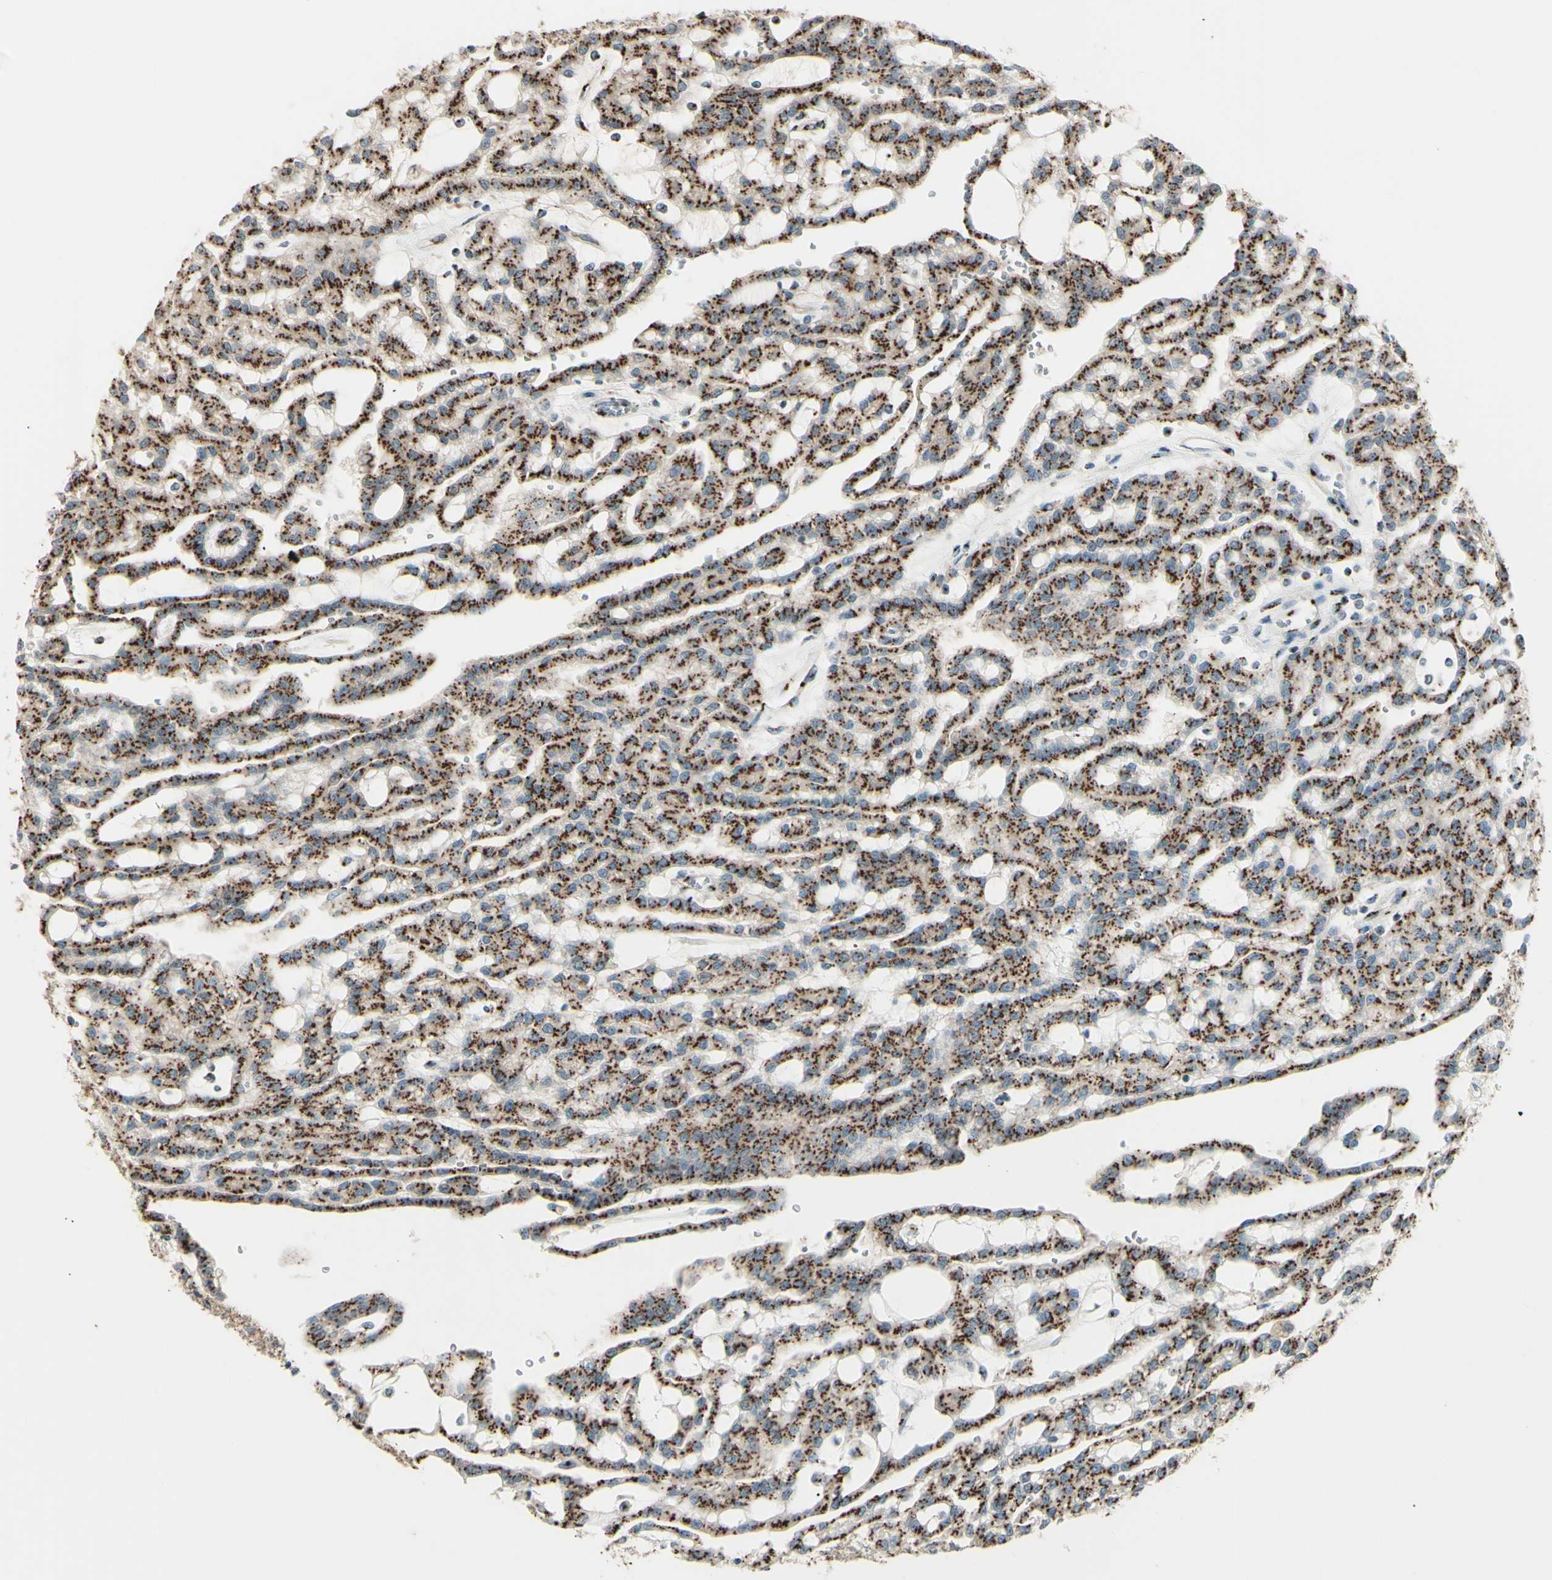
{"staining": {"intensity": "moderate", "quantity": ">75%", "location": "cytoplasmic/membranous"}, "tissue": "renal cancer", "cell_type": "Tumor cells", "image_type": "cancer", "snomed": [{"axis": "morphology", "description": "Adenocarcinoma, NOS"}, {"axis": "topography", "description": "Kidney"}], "caption": "The immunohistochemical stain labels moderate cytoplasmic/membranous expression in tumor cells of renal cancer tissue.", "gene": "BPNT2", "patient": {"sex": "male", "age": 63}}